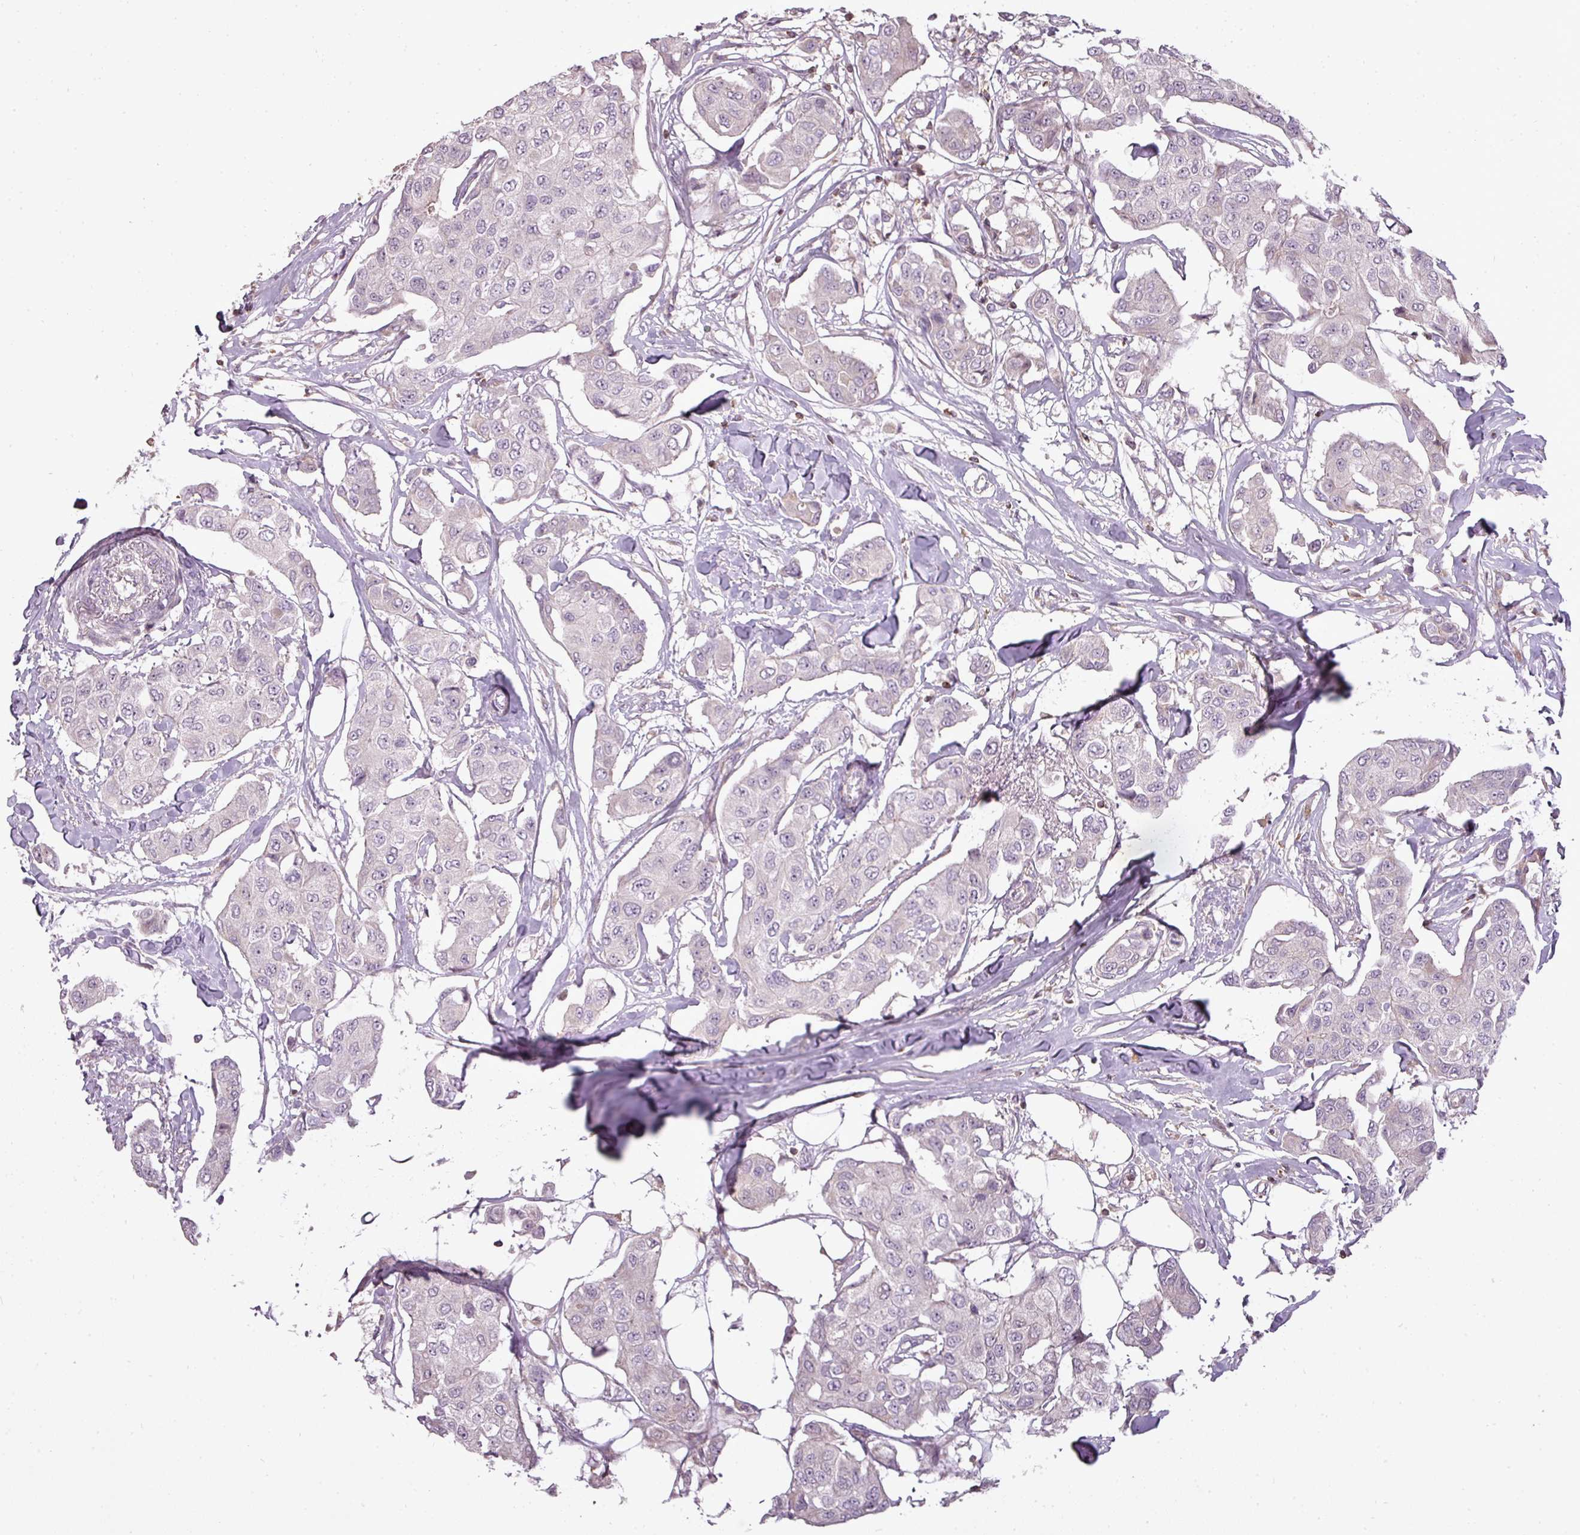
{"staining": {"intensity": "negative", "quantity": "none", "location": "none"}, "tissue": "breast cancer", "cell_type": "Tumor cells", "image_type": "cancer", "snomed": [{"axis": "morphology", "description": "Duct carcinoma"}, {"axis": "topography", "description": "Breast"}, {"axis": "topography", "description": "Lymph node"}], "caption": "Human breast cancer (invasive ductal carcinoma) stained for a protein using immunohistochemistry shows no positivity in tumor cells.", "gene": "STK4", "patient": {"sex": "female", "age": 80}}